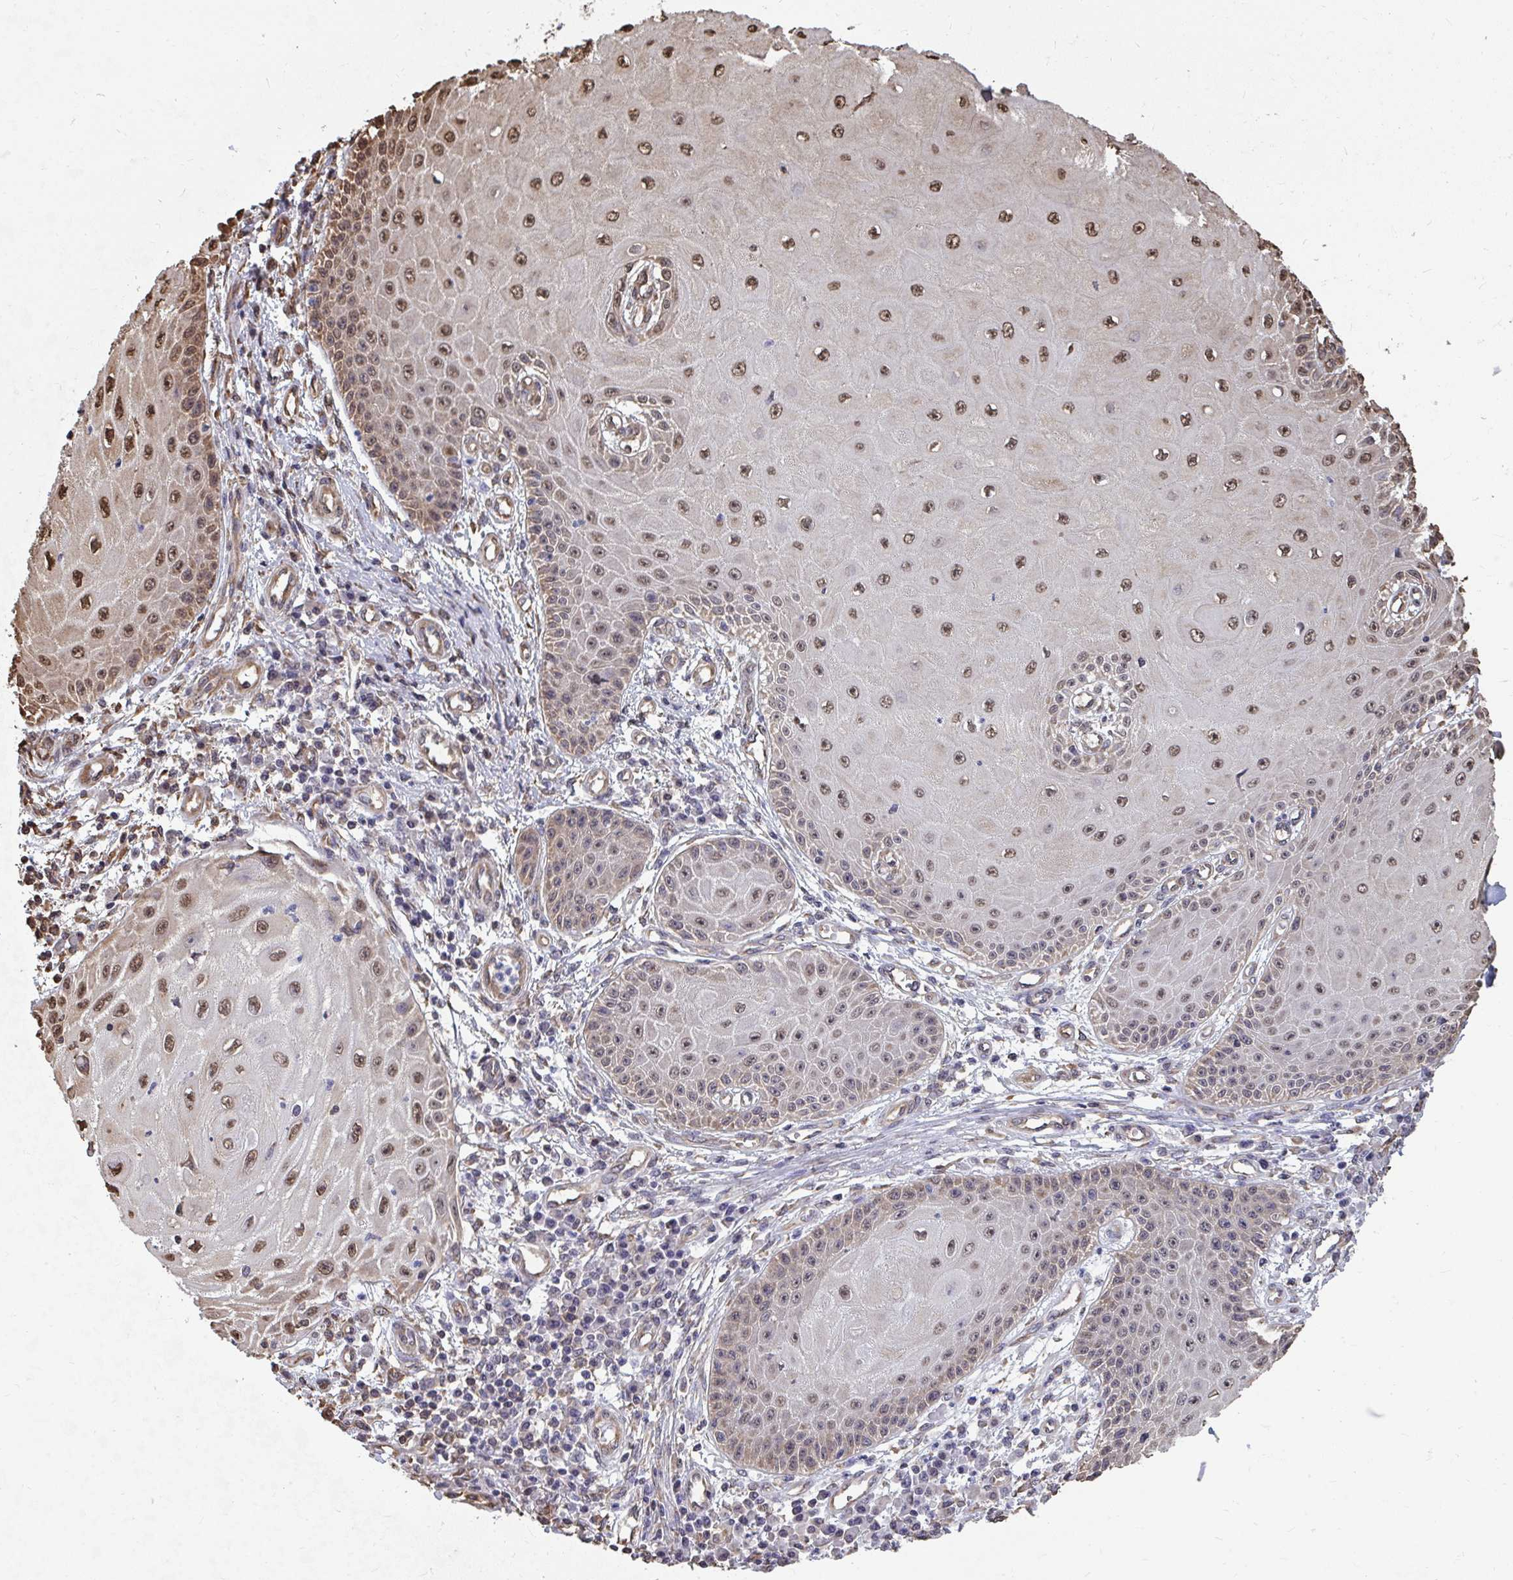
{"staining": {"intensity": "moderate", "quantity": ">75%", "location": "nuclear"}, "tissue": "skin cancer", "cell_type": "Tumor cells", "image_type": "cancer", "snomed": [{"axis": "morphology", "description": "Squamous cell carcinoma, NOS"}, {"axis": "topography", "description": "Skin"}, {"axis": "topography", "description": "Vulva"}], "caption": "An image of human squamous cell carcinoma (skin) stained for a protein shows moderate nuclear brown staining in tumor cells.", "gene": "SYNCRIP", "patient": {"sex": "female", "age": 44}}